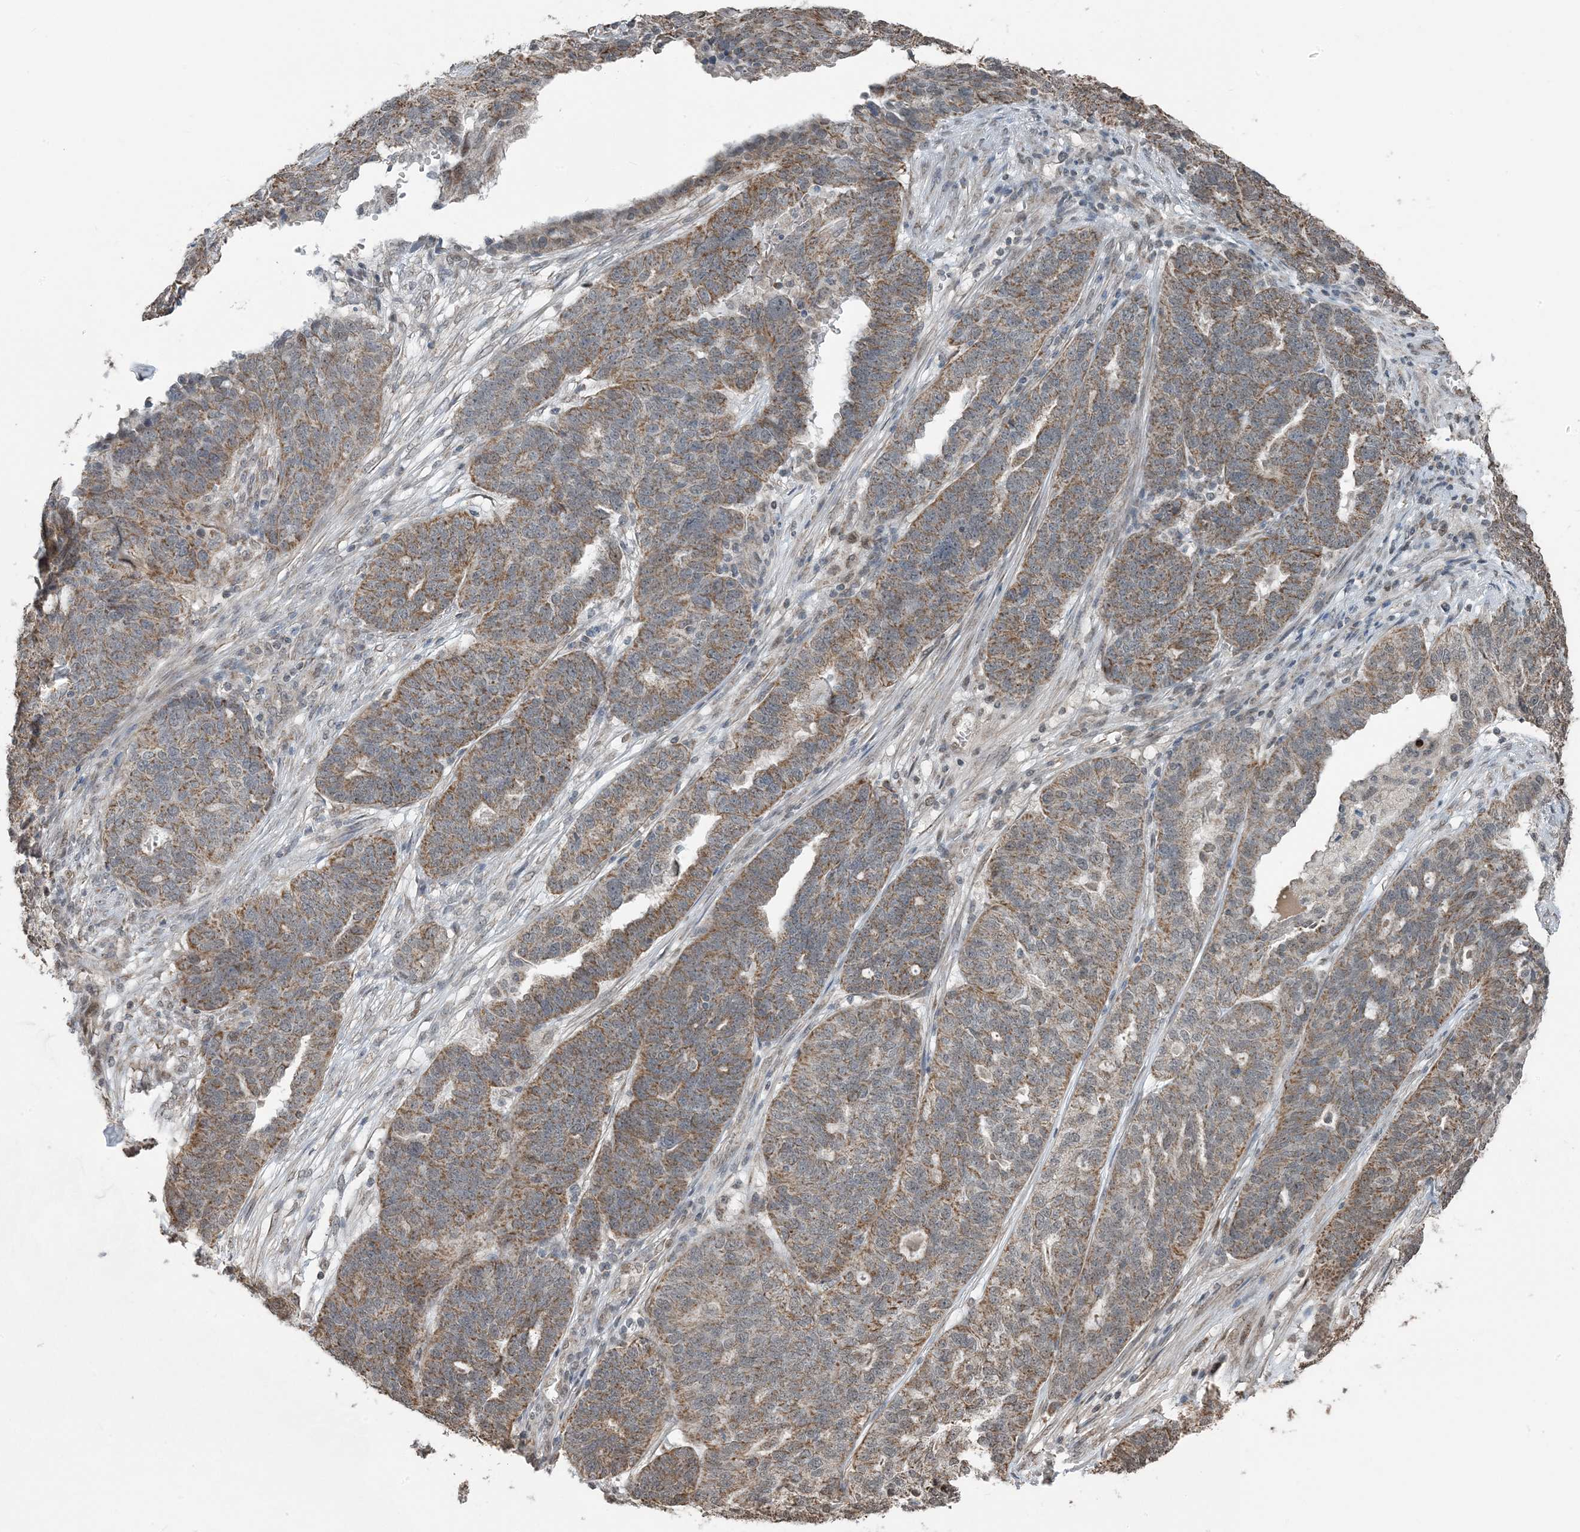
{"staining": {"intensity": "moderate", "quantity": ">75%", "location": "cytoplasmic/membranous"}, "tissue": "ovarian cancer", "cell_type": "Tumor cells", "image_type": "cancer", "snomed": [{"axis": "morphology", "description": "Cystadenocarcinoma, serous, NOS"}, {"axis": "topography", "description": "Ovary"}], "caption": "Protein expression analysis of ovarian cancer reveals moderate cytoplasmic/membranous staining in about >75% of tumor cells.", "gene": "PILRB", "patient": {"sex": "female", "age": 59}}